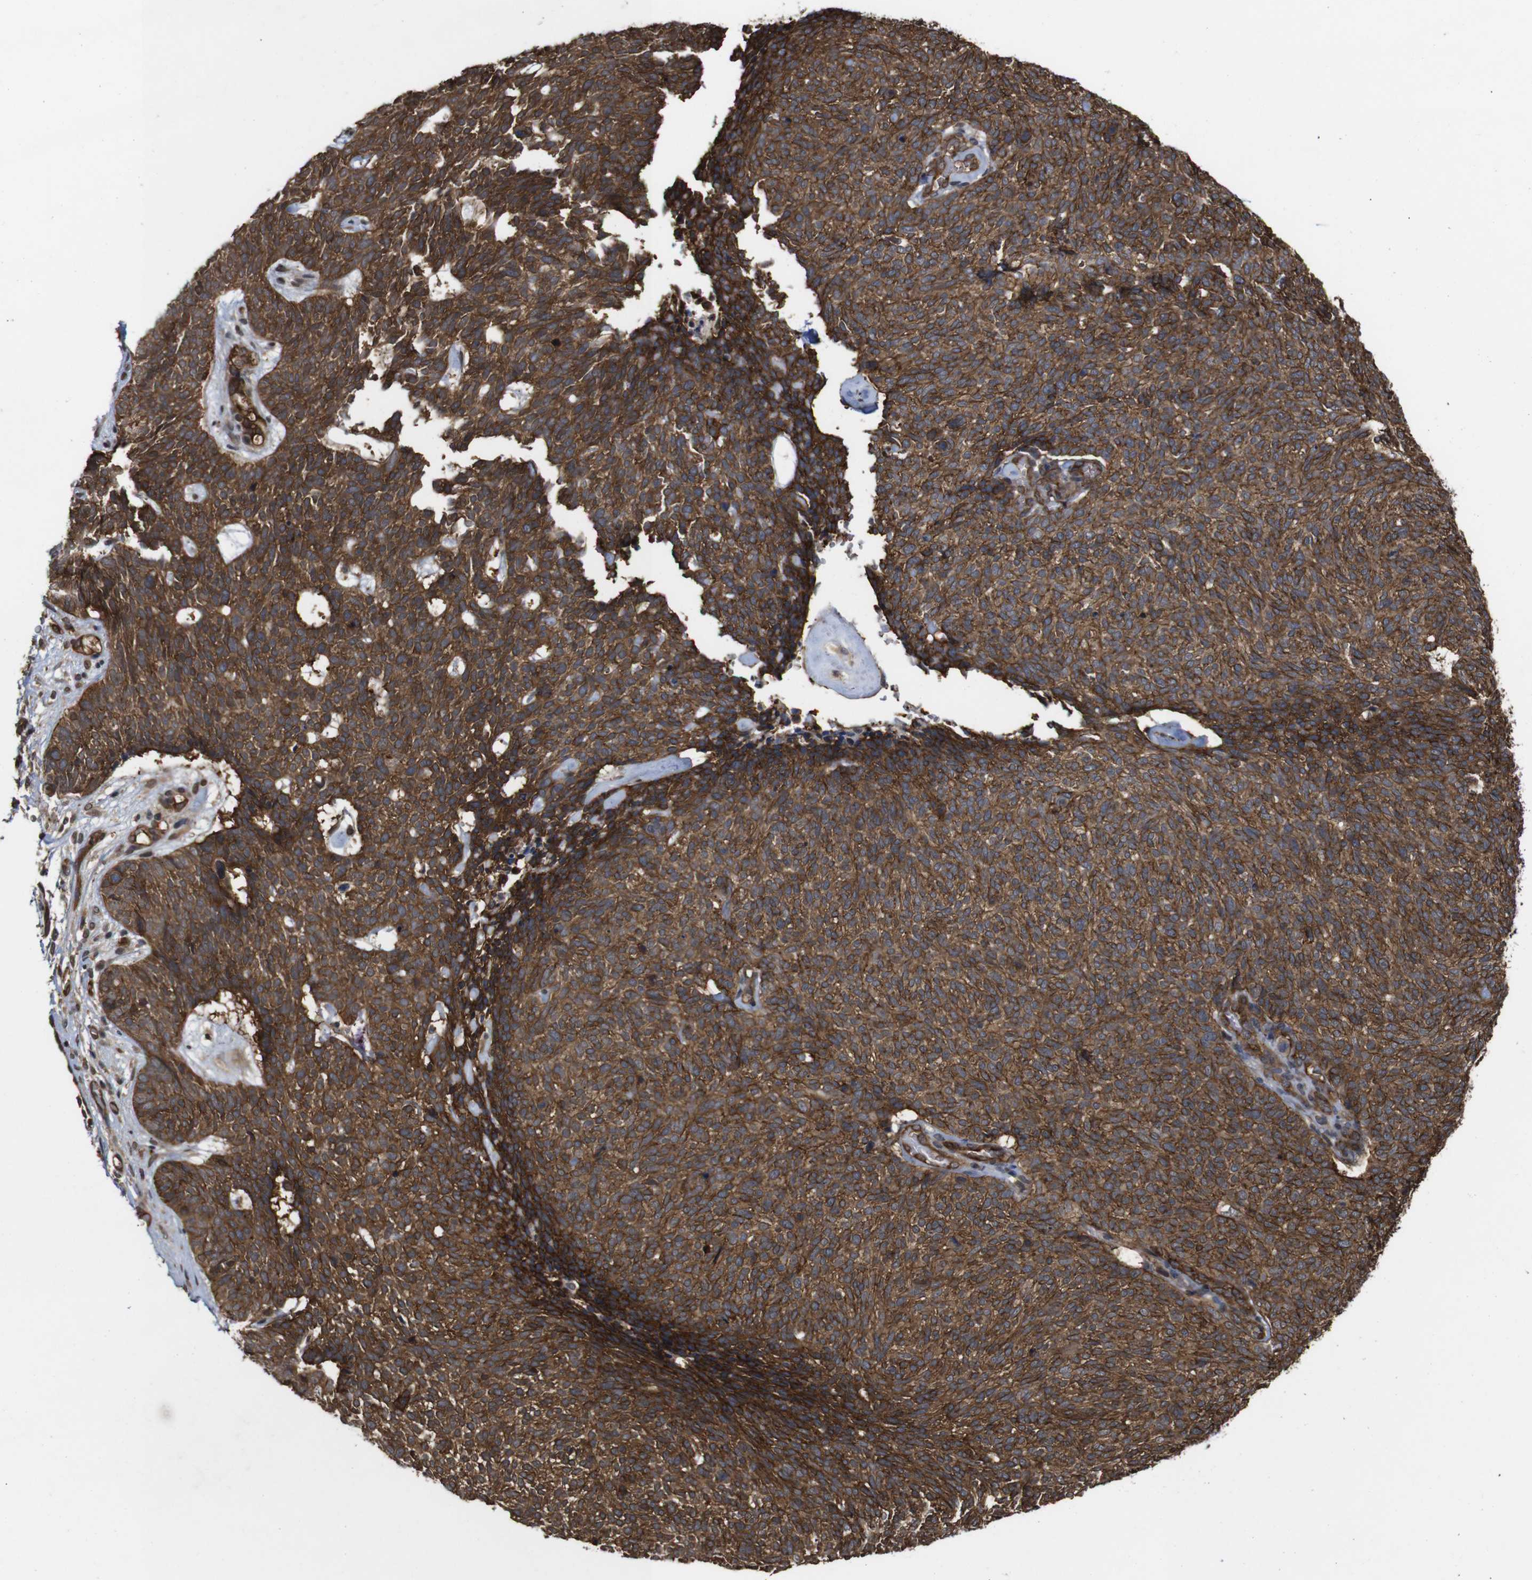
{"staining": {"intensity": "strong", "quantity": ">75%", "location": "cytoplasmic/membranous"}, "tissue": "skin cancer", "cell_type": "Tumor cells", "image_type": "cancer", "snomed": [{"axis": "morphology", "description": "Basal cell carcinoma"}, {"axis": "topography", "description": "Skin"}], "caption": "Protein expression analysis of skin basal cell carcinoma displays strong cytoplasmic/membranous expression in approximately >75% of tumor cells.", "gene": "NANOS1", "patient": {"sex": "female", "age": 84}}